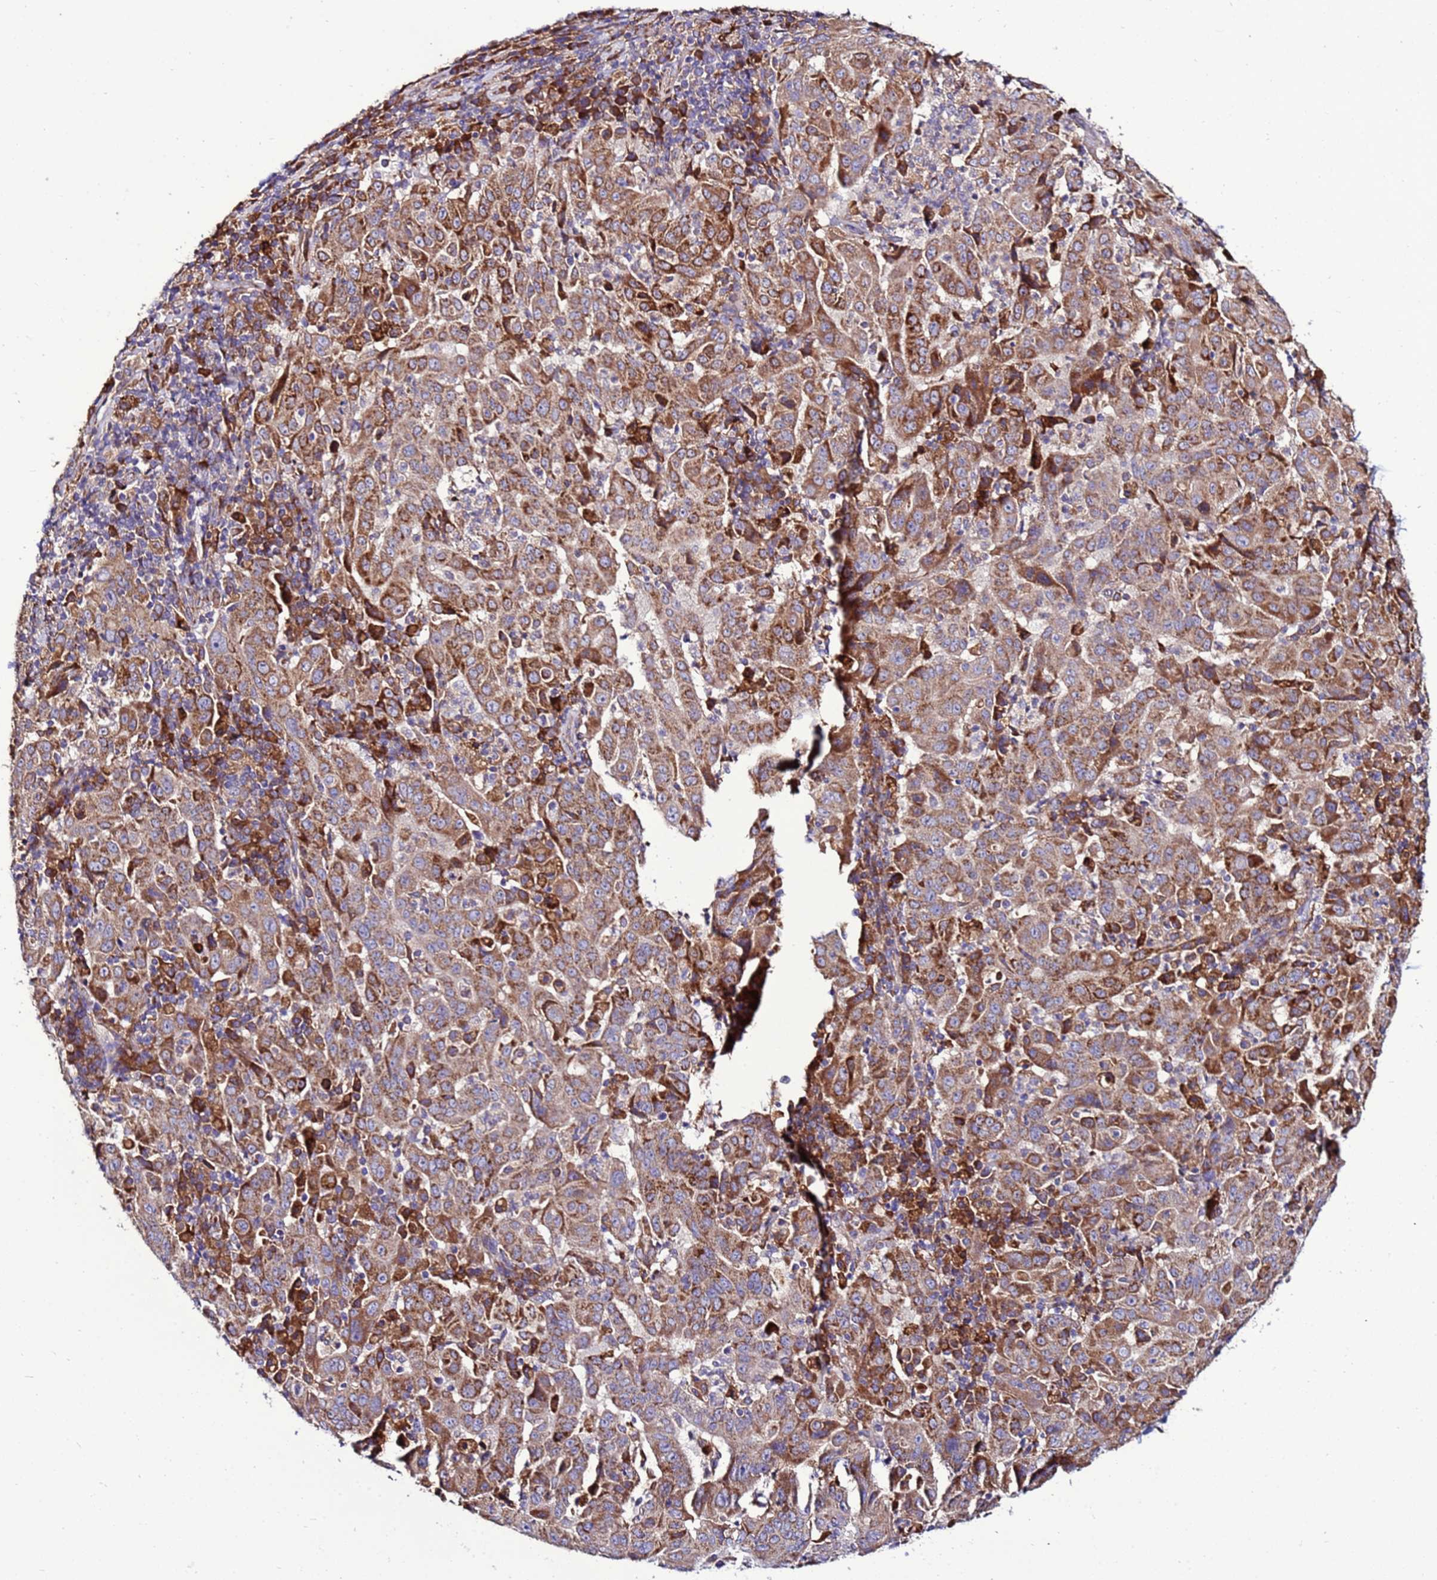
{"staining": {"intensity": "moderate", "quantity": ">75%", "location": "cytoplasmic/membranous"}, "tissue": "pancreatic cancer", "cell_type": "Tumor cells", "image_type": "cancer", "snomed": [{"axis": "morphology", "description": "Adenocarcinoma, NOS"}, {"axis": "topography", "description": "Pancreas"}], "caption": "IHC staining of pancreatic adenocarcinoma, which reveals medium levels of moderate cytoplasmic/membranous staining in about >75% of tumor cells indicating moderate cytoplasmic/membranous protein positivity. The staining was performed using DAB (3,3'-diaminobenzidine) (brown) for protein detection and nuclei were counterstained in hematoxylin (blue).", "gene": "ANTKMT", "patient": {"sex": "male", "age": 63}}